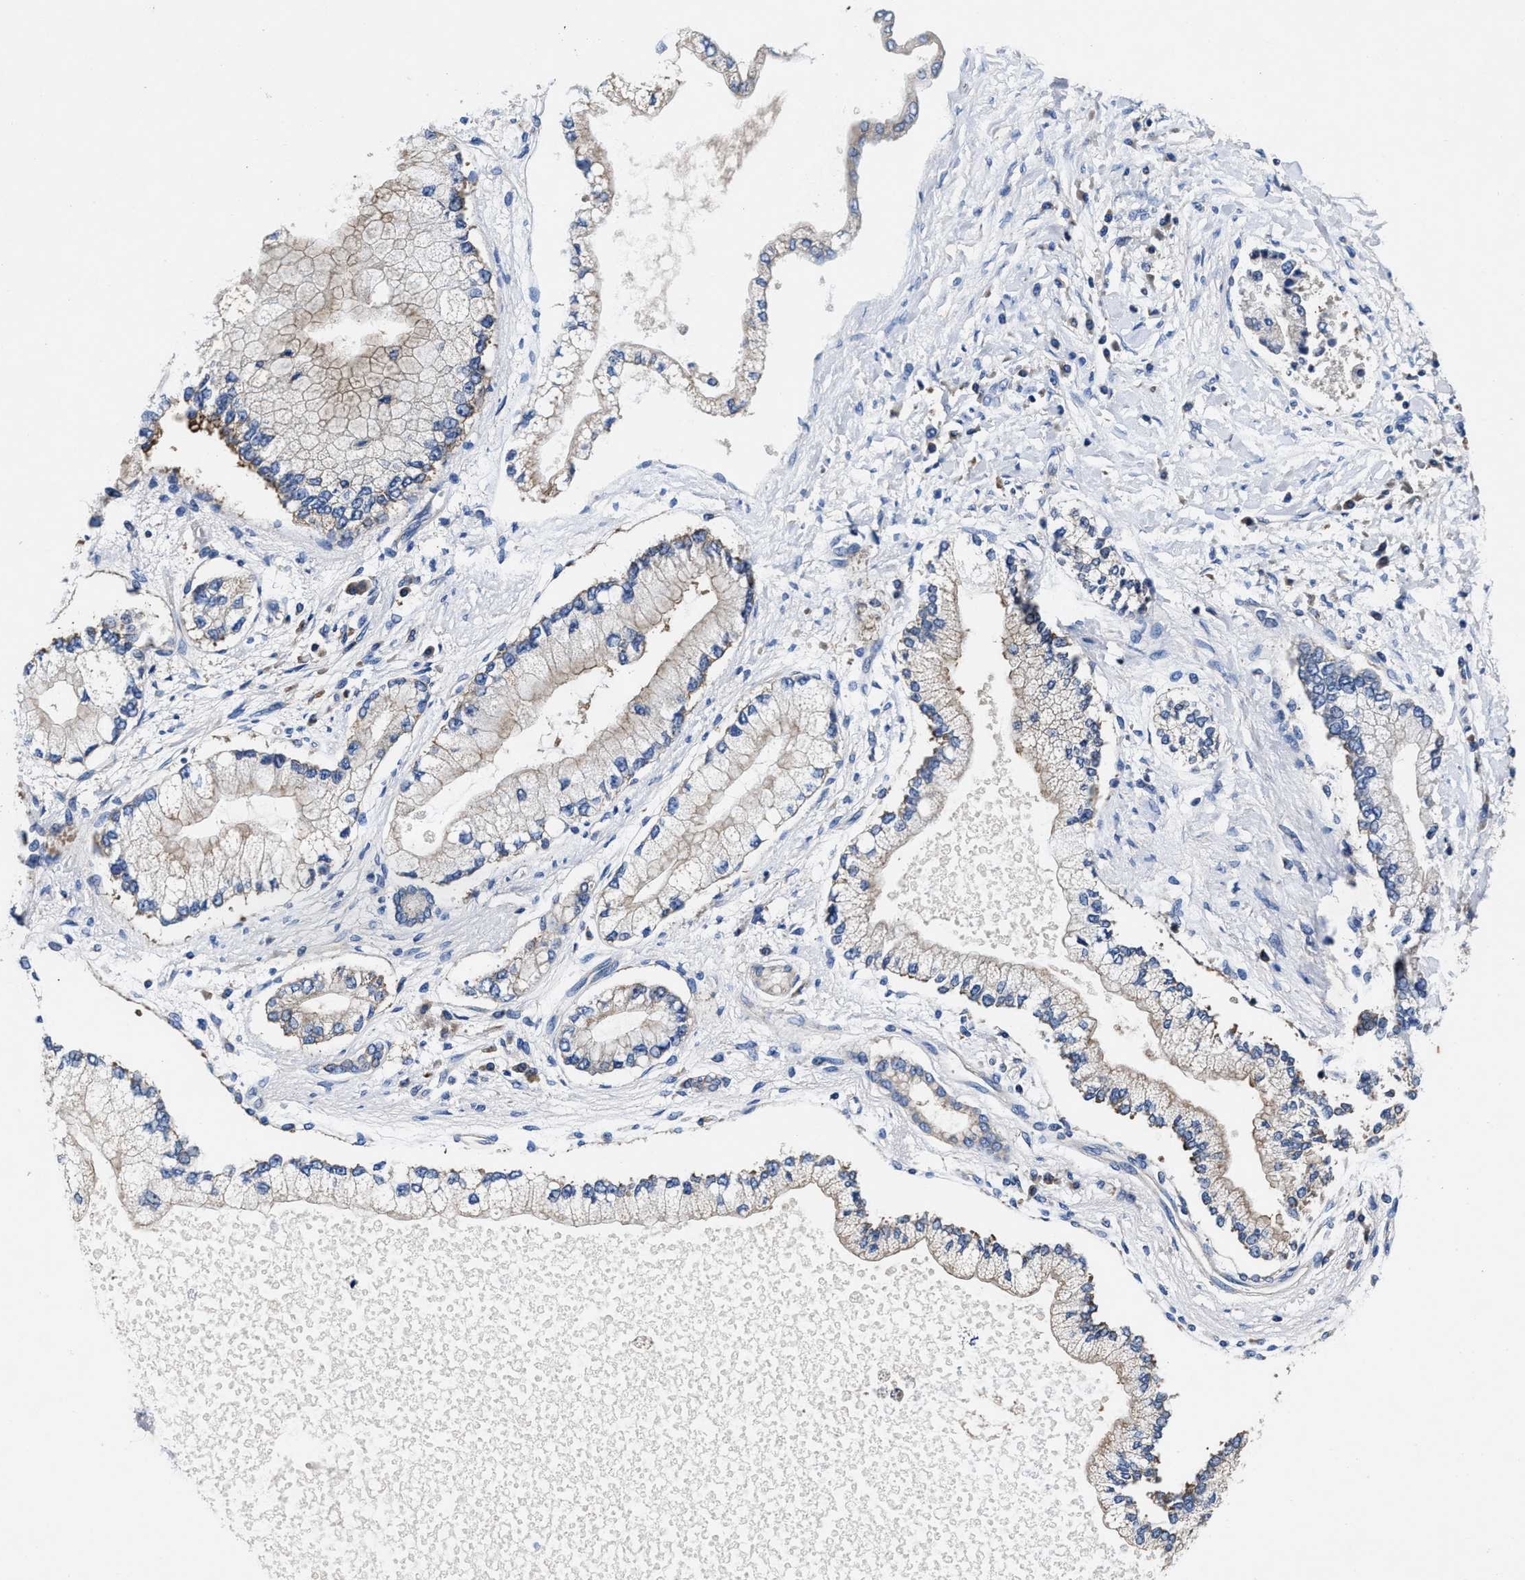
{"staining": {"intensity": "negative", "quantity": "none", "location": "none"}, "tissue": "liver cancer", "cell_type": "Tumor cells", "image_type": "cancer", "snomed": [{"axis": "morphology", "description": "Cholangiocarcinoma"}, {"axis": "topography", "description": "Liver"}], "caption": "A histopathology image of liver cancer (cholangiocarcinoma) stained for a protein displays no brown staining in tumor cells. (DAB (3,3'-diaminobenzidine) IHC, high magnification).", "gene": "PHLPP1", "patient": {"sex": "male", "age": 50}}